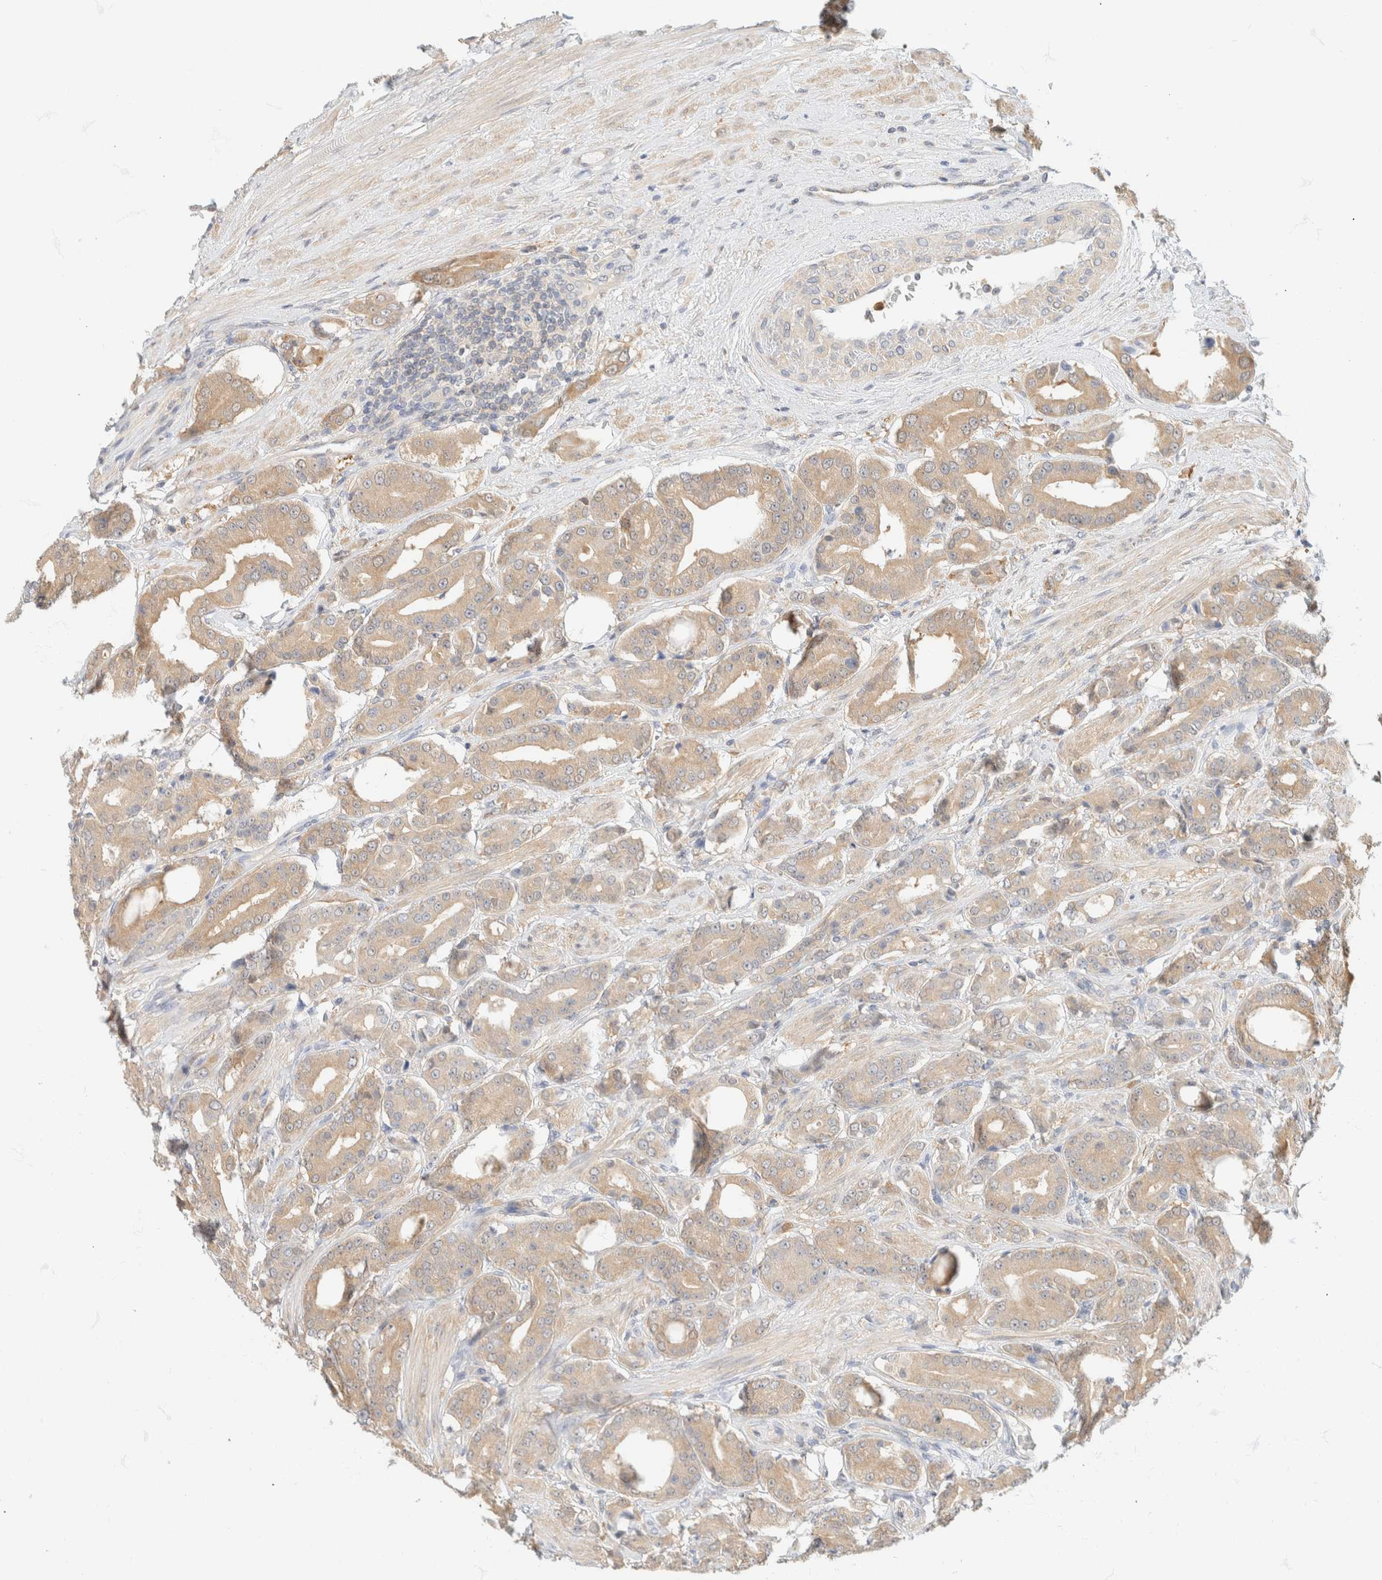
{"staining": {"intensity": "weak", "quantity": ">75%", "location": "cytoplasmic/membranous"}, "tissue": "prostate cancer", "cell_type": "Tumor cells", "image_type": "cancer", "snomed": [{"axis": "morphology", "description": "Adenocarcinoma, High grade"}, {"axis": "topography", "description": "Prostate"}], "caption": "High-power microscopy captured an IHC image of high-grade adenocarcinoma (prostate), revealing weak cytoplasmic/membranous staining in approximately >75% of tumor cells. The staining was performed using DAB (3,3'-diaminobenzidine), with brown indicating positive protein expression. Nuclei are stained blue with hematoxylin.", "gene": "GPI", "patient": {"sex": "male", "age": 71}}